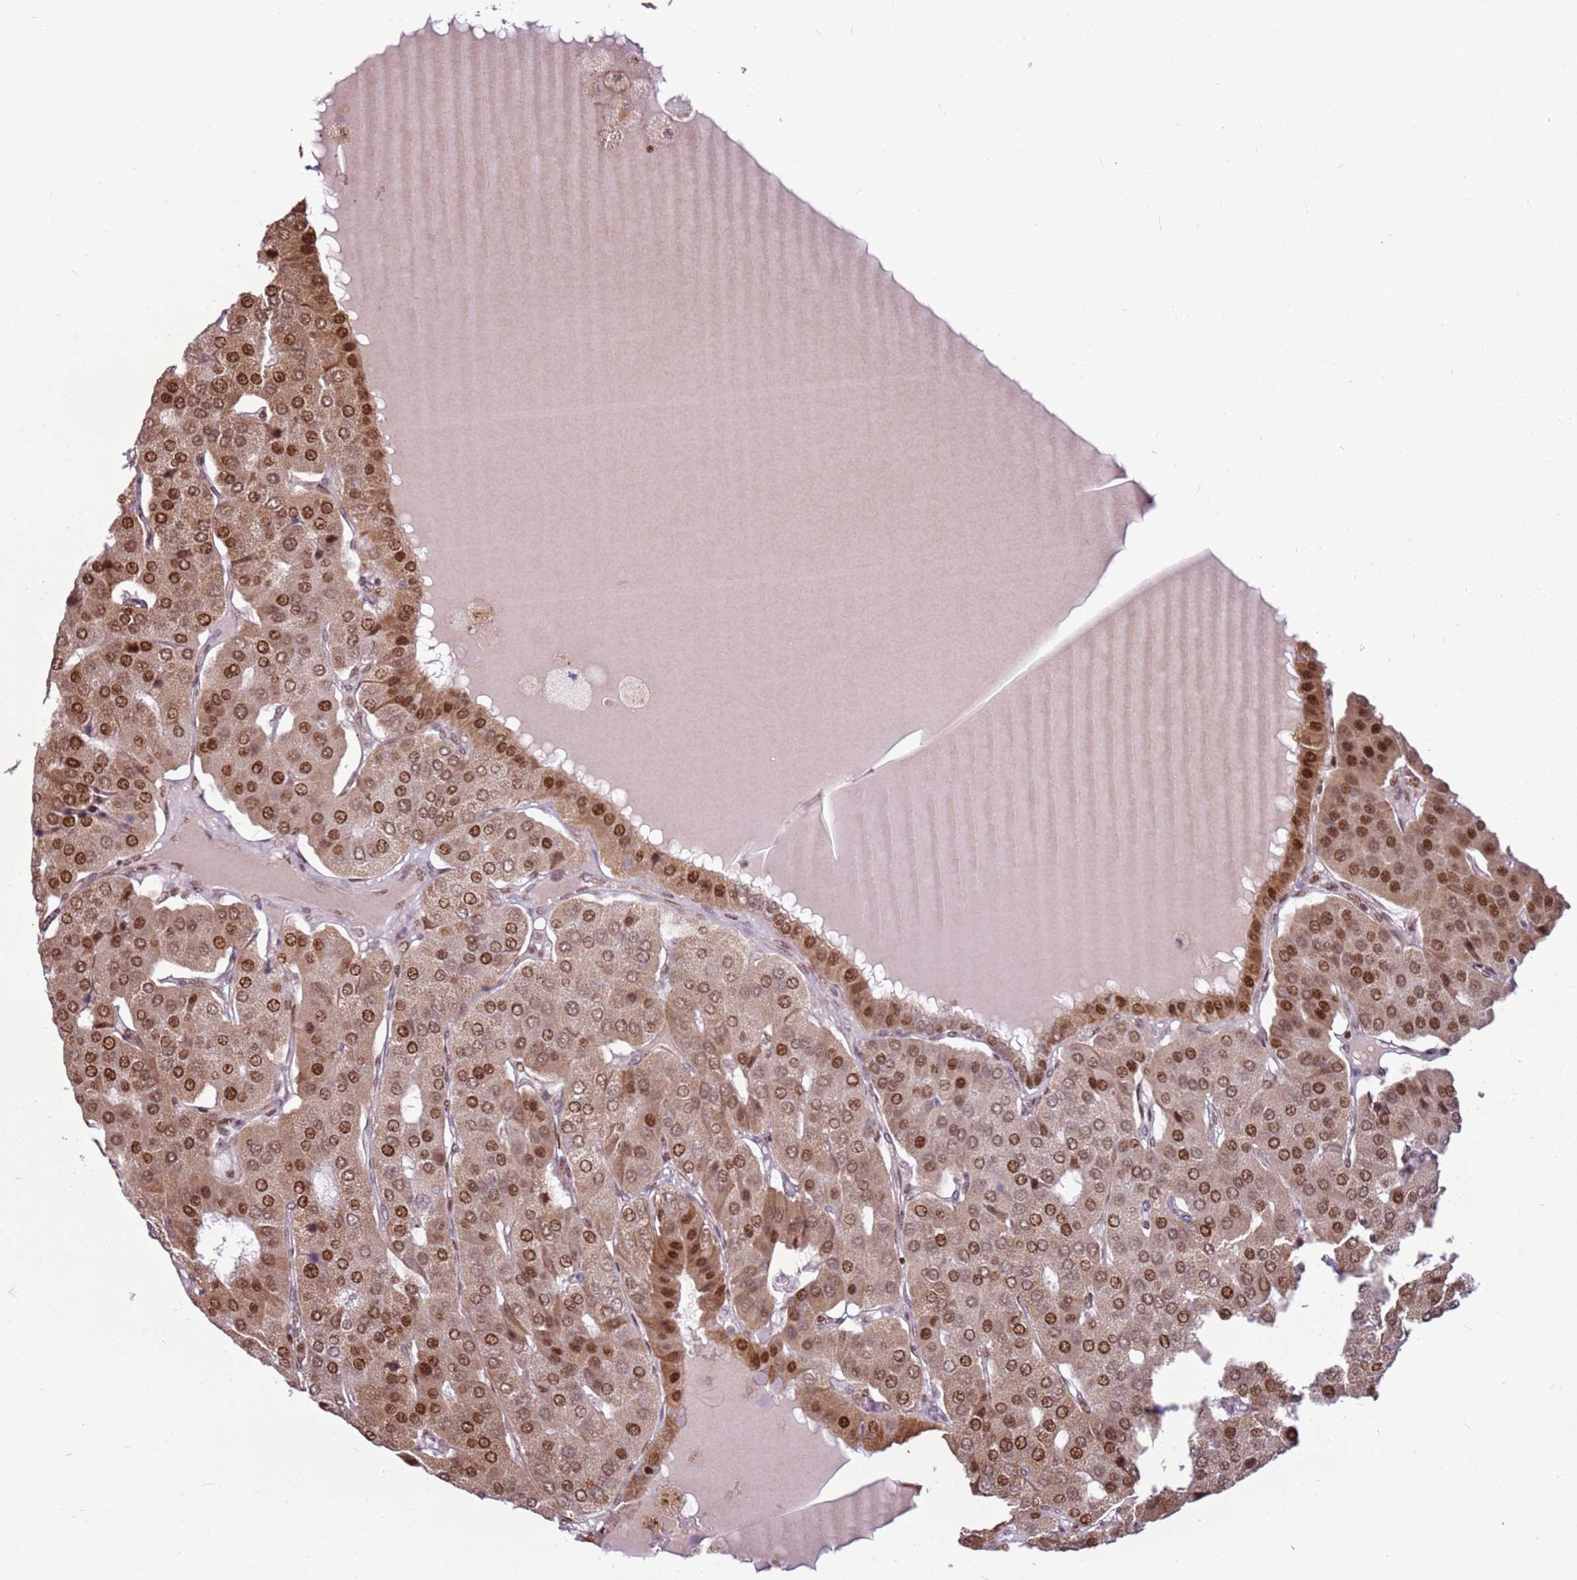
{"staining": {"intensity": "moderate", "quantity": ">75%", "location": "cytoplasmic/membranous,nuclear"}, "tissue": "parathyroid gland", "cell_type": "Glandular cells", "image_type": "normal", "snomed": [{"axis": "morphology", "description": "Normal tissue, NOS"}, {"axis": "morphology", "description": "Adenoma, NOS"}, {"axis": "topography", "description": "Parathyroid gland"}], "caption": "The micrograph demonstrates a brown stain indicating the presence of a protein in the cytoplasmic/membranous,nuclear of glandular cells in parathyroid gland.", "gene": "PCTP", "patient": {"sex": "female", "age": 86}}